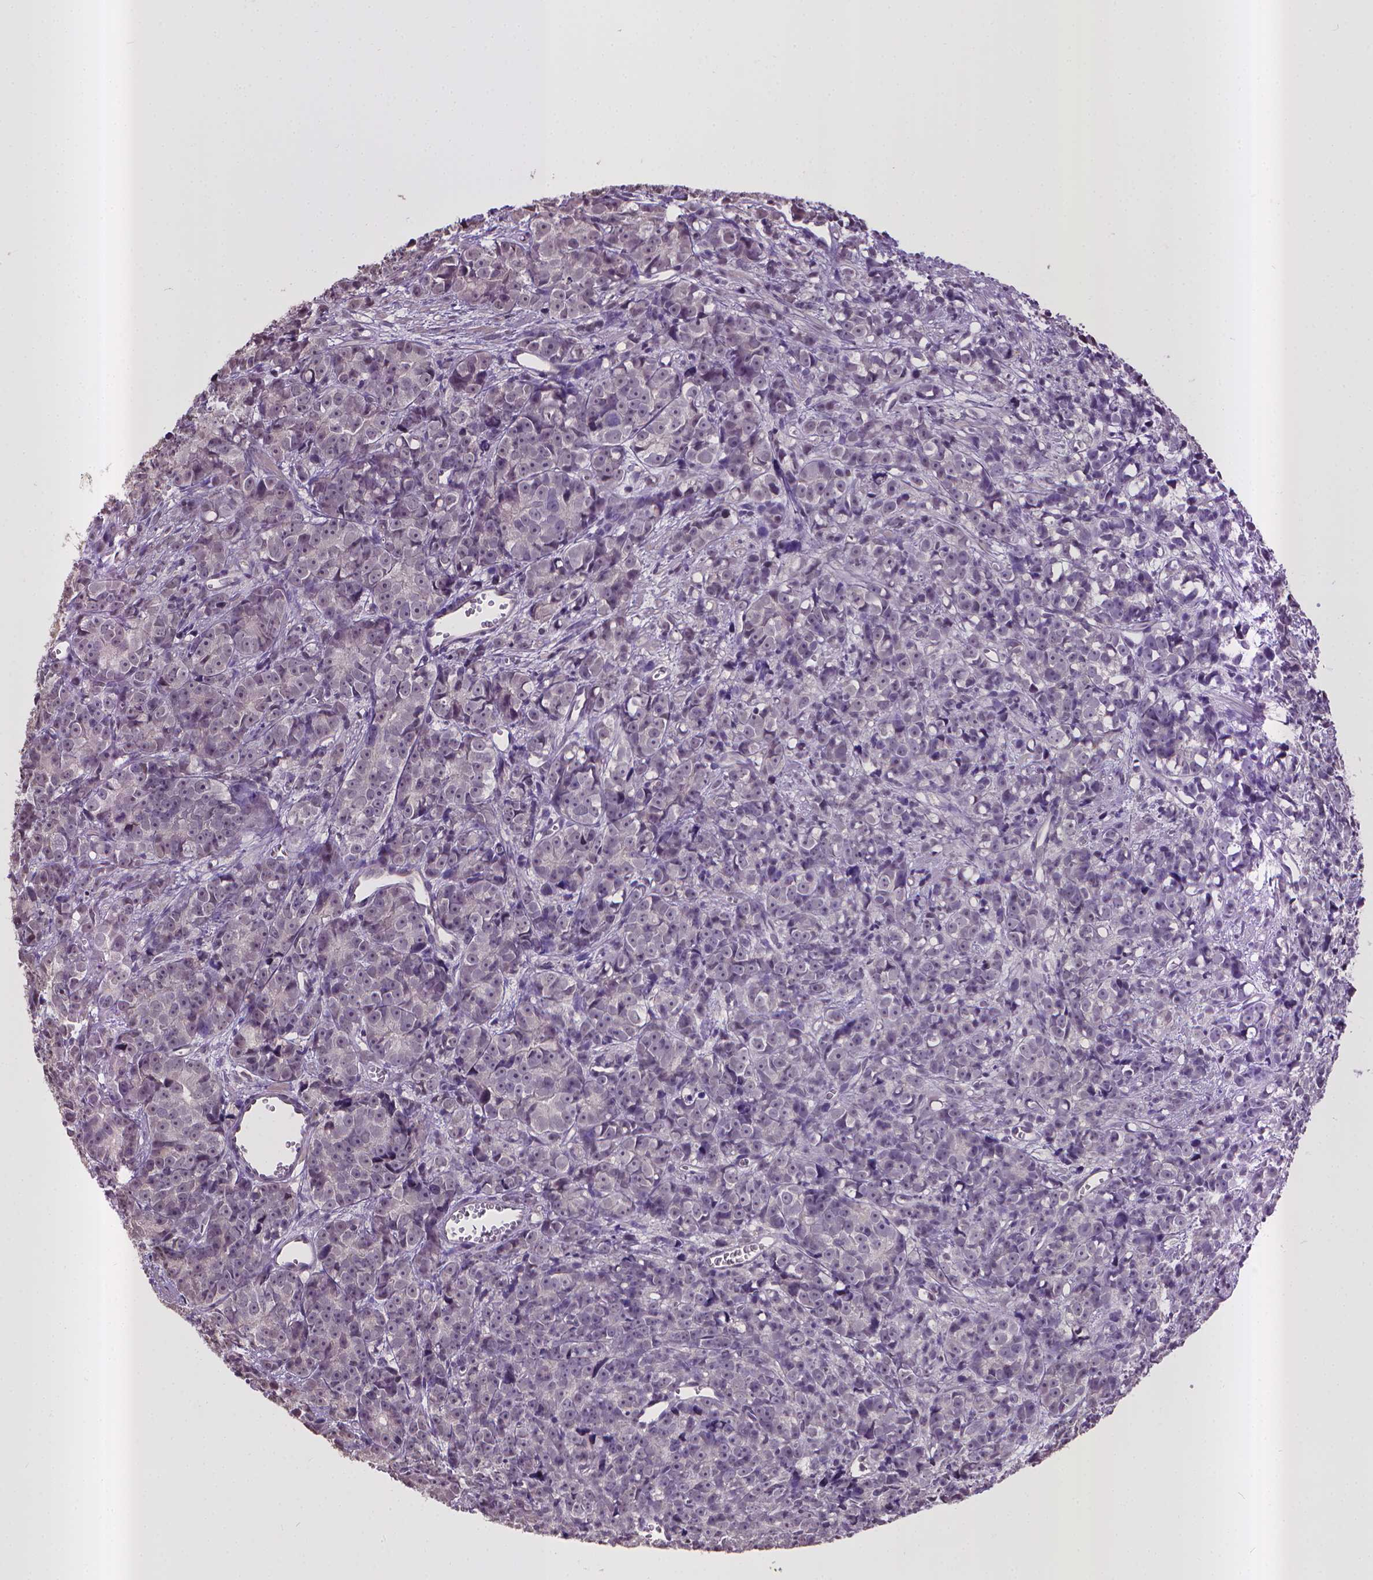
{"staining": {"intensity": "negative", "quantity": "none", "location": "none"}, "tissue": "prostate cancer", "cell_type": "Tumor cells", "image_type": "cancer", "snomed": [{"axis": "morphology", "description": "Adenocarcinoma, High grade"}, {"axis": "topography", "description": "Prostate"}], "caption": "DAB (3,3'-diaminobenzidine) immunohistochemical staining of prostate cancer (high-grade adenocarcinoma) reveals no significant staining in tumor cells.", "gene": "CPM", "patient": {"sex": "male", "age": 77}}